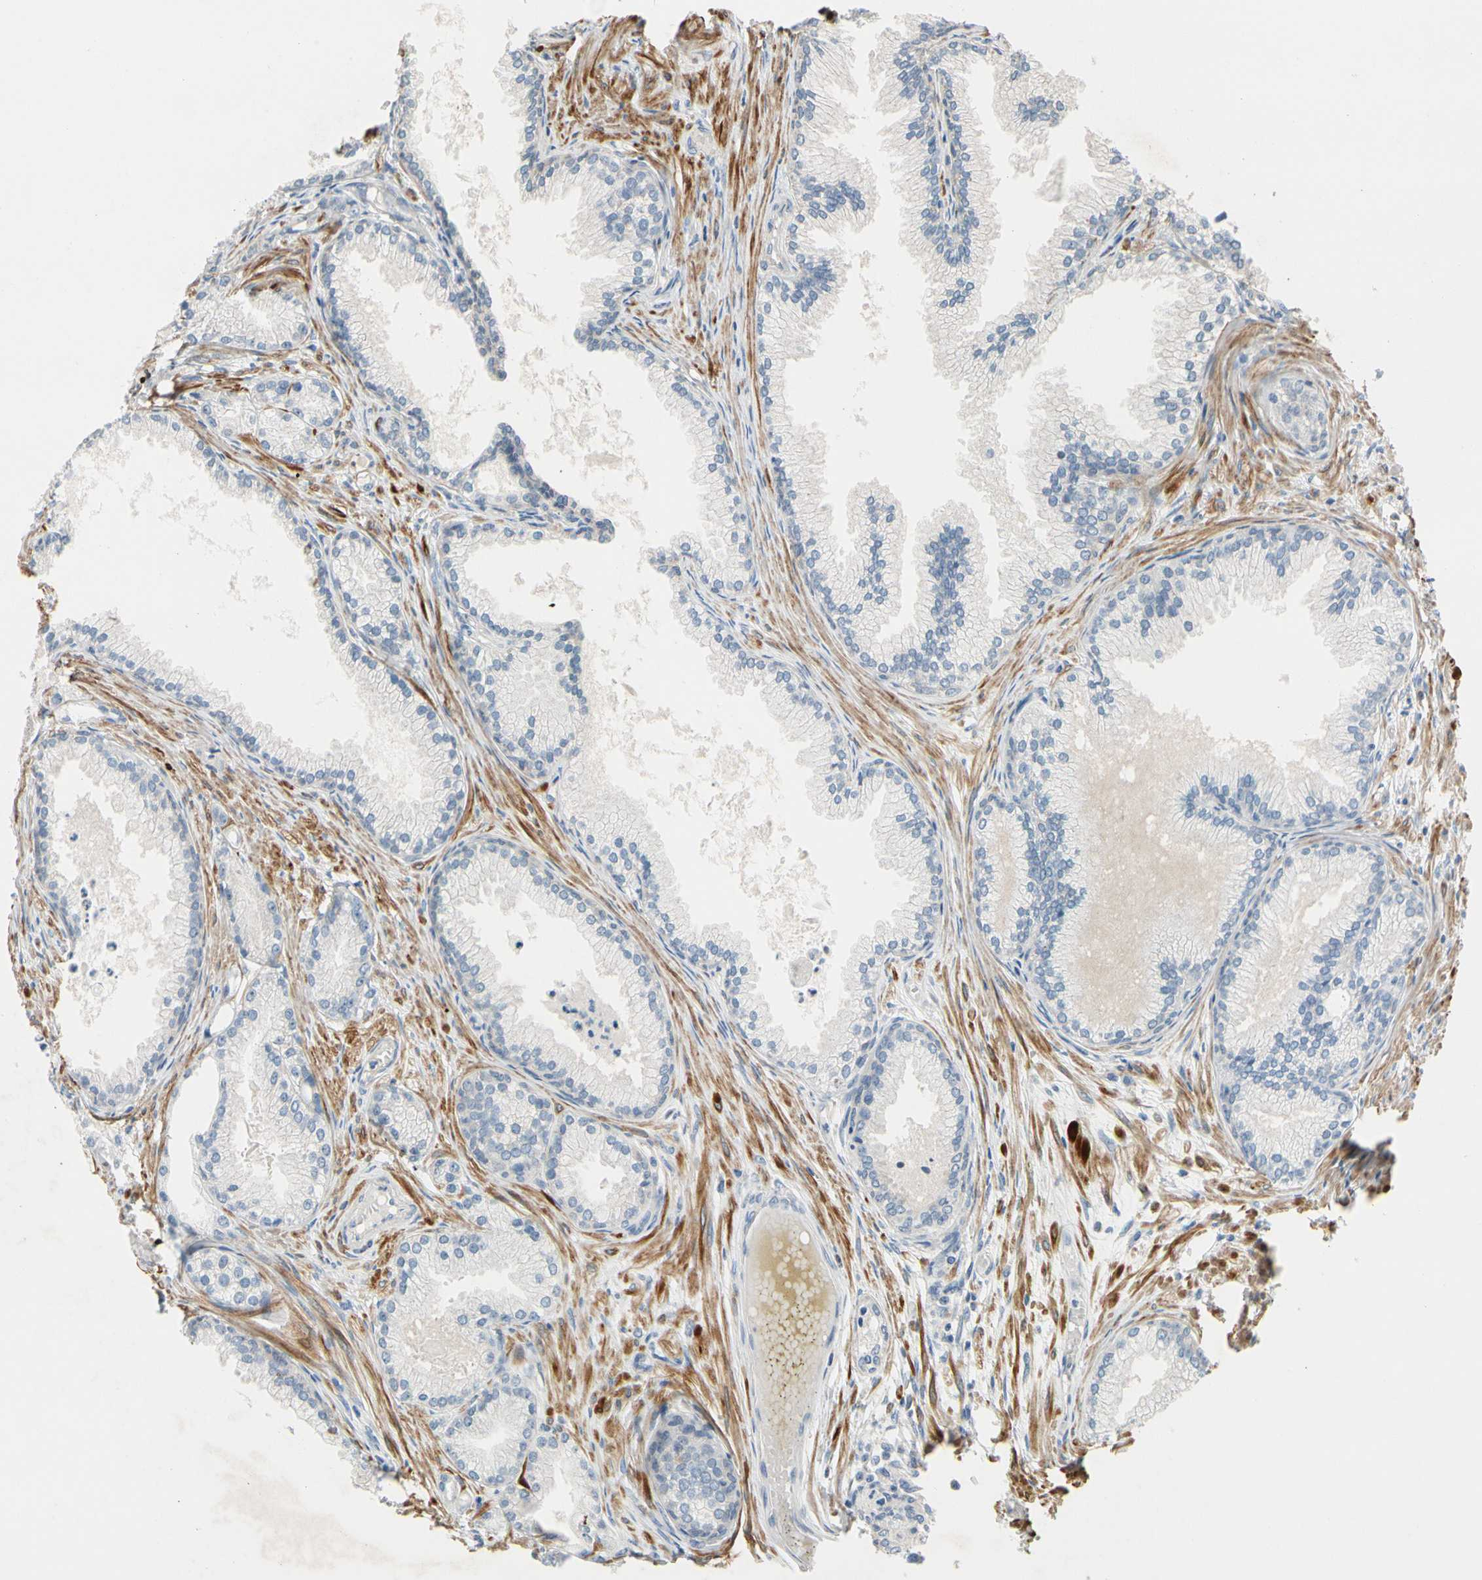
{"staining": {"intensity": "negative", "quantity": "none", "location": "none"}, "tissue": "prostate cancer", "cell_type": "Tumor cells", "image_type": "cancer", "snomed": [{"axis": "morphology", "description": "Adenocarcinoma, Low grade"}, {"axis": "topography", "description": "Prostate"}], "caption": "This micrograph is of prostate low-grade adenocarcinoma stained with IHC to label a protein in brown with the nuclei are counter-stained blue. There is no expression in tumor cells.", "gene": "SLC27A6", "patient": {"sex": "male", "age": 72}}